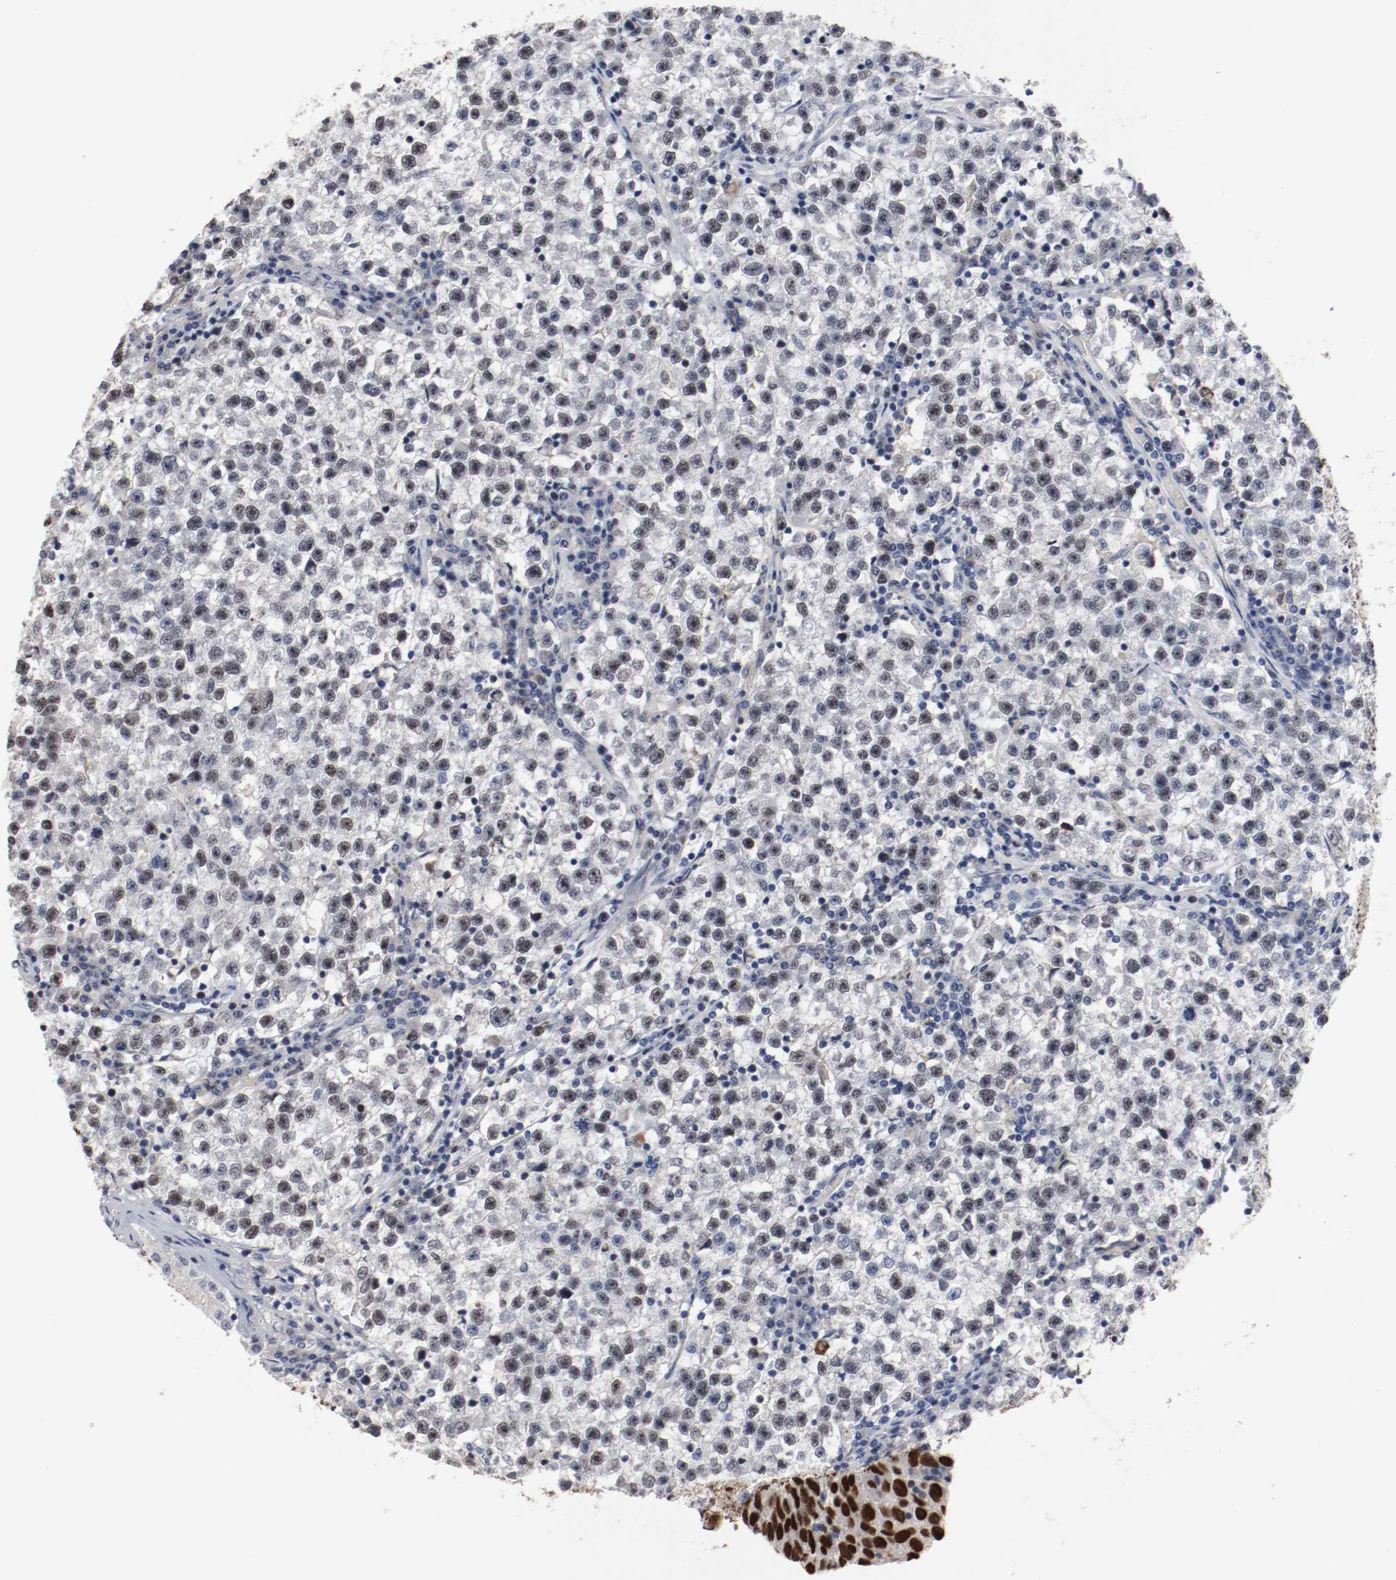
{"staining": {"intensity": "weak", "quantity": "<25%", "location": "nuclear"}, "tissue": "testis cancer", "cell_type": "Tumor cells", "image_type": "cancer", "snomed": [{"axis": "morphology", "description": "Seminoma, NOS"}, {"axis": "topography", "description": "Testis"}], "caption": "High magnification brightfield microscopy of seminoma (testis) stained with DAB (brown) and counterstained with hematoxylin (blue): tumor cells show no significant expression.", "gene": "MCM6", "patient": {"sex": "male", "age": 22}}